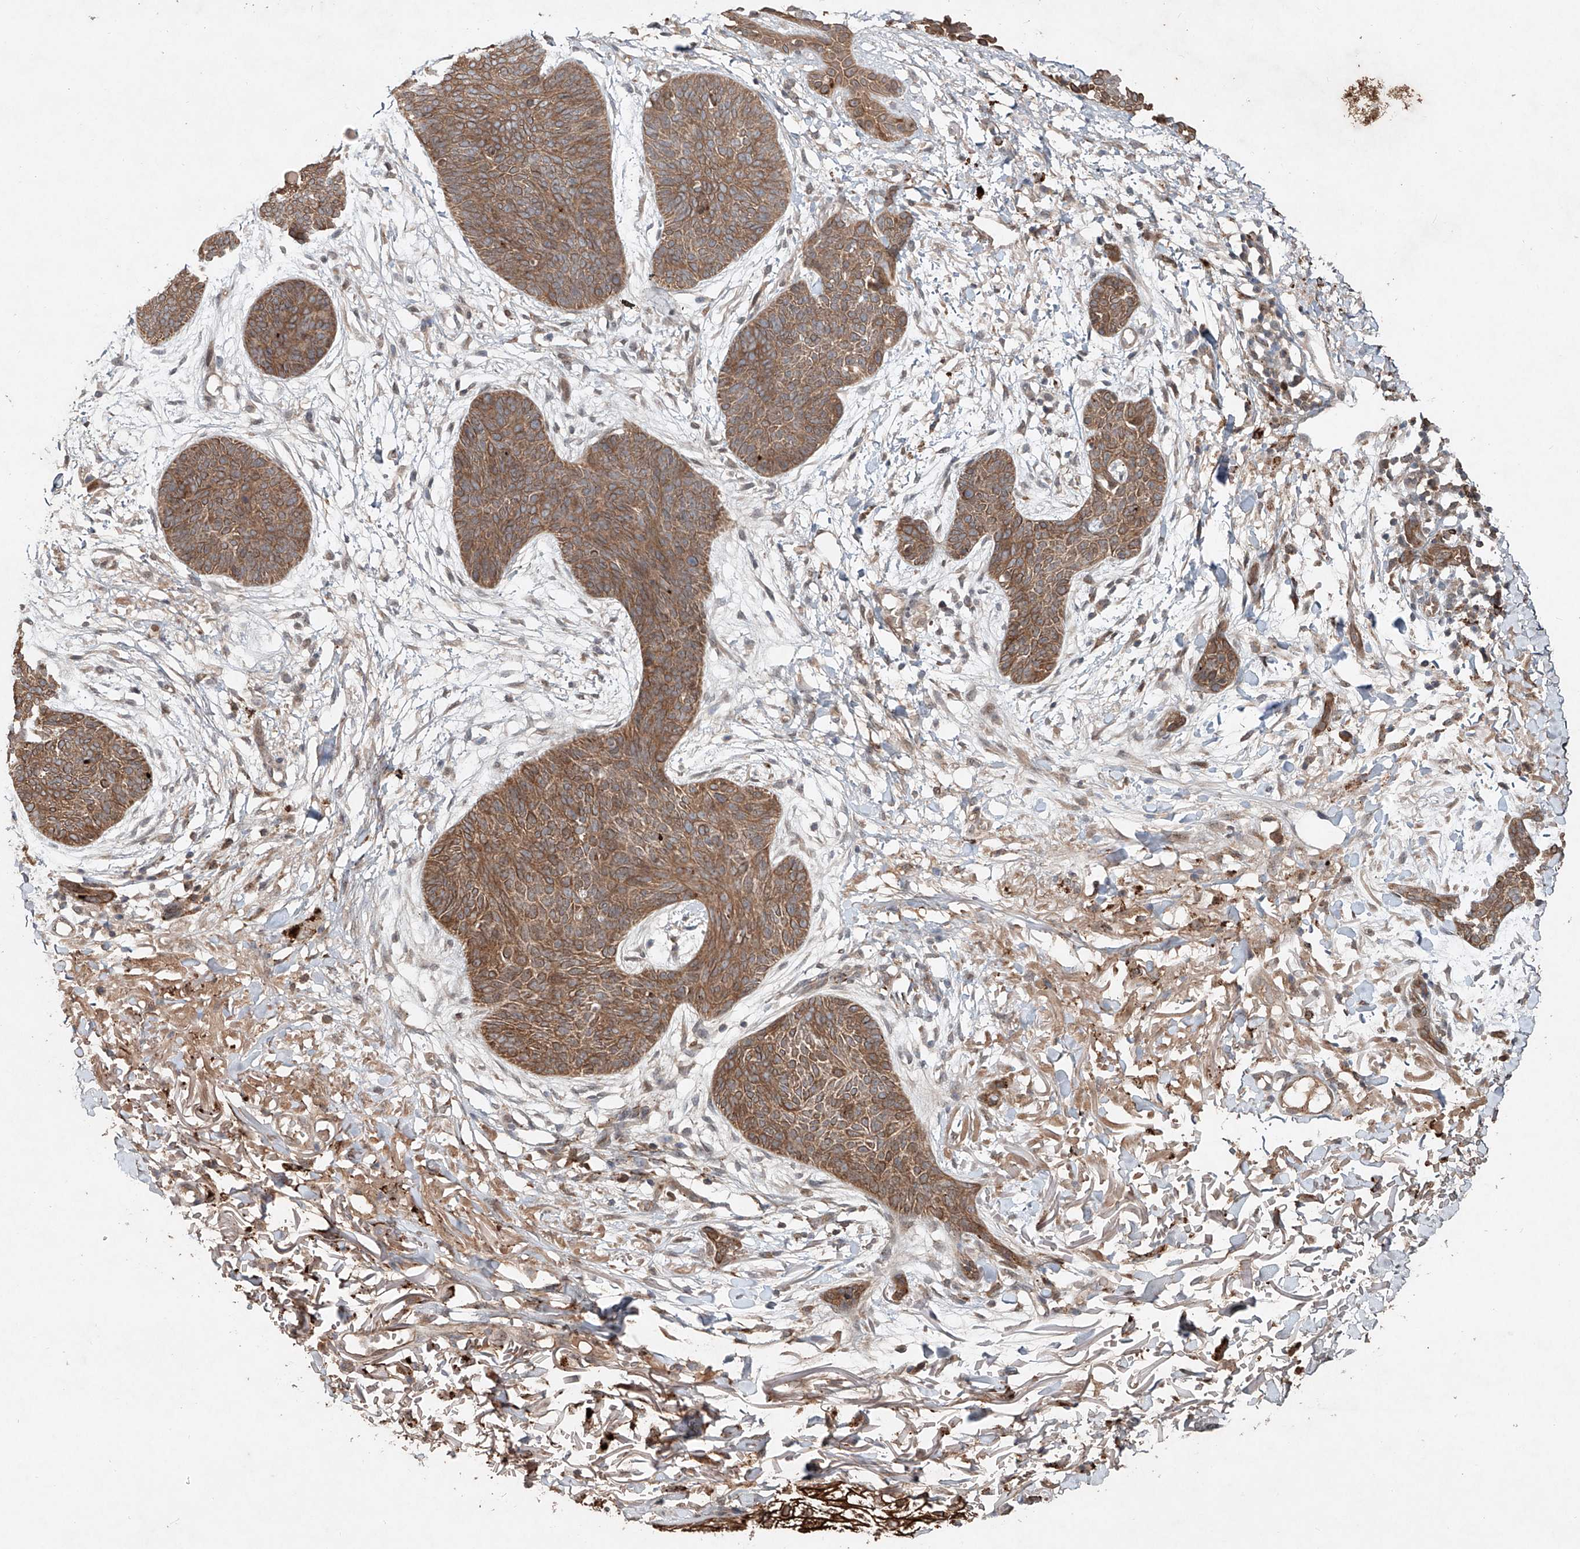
{"staining": {"intensity": "moderate", "quantity": ">75%", "location": "cytoplasmic/membranous"}, "tissue": "skin cancer", "cell_type": "Tumor cells", "image_type": "cancer", "snomed": [{"axis": "morphology", "description": "Basal cell carcinoma"}, {"axis": "topography", "description": "Skin"}], "caption": "IHC micrograph of neoplastic tissue: human skin basal cell carcinoma stained using IHC demonstrates medium levels of moderate protein expression localized specifically in the cytoplasmic/membranous of tumor cells, appearing as a cytoplasmic/membranous brown color.", "gene": "IER5", "patient": {"sex": "male", "age": 85}}